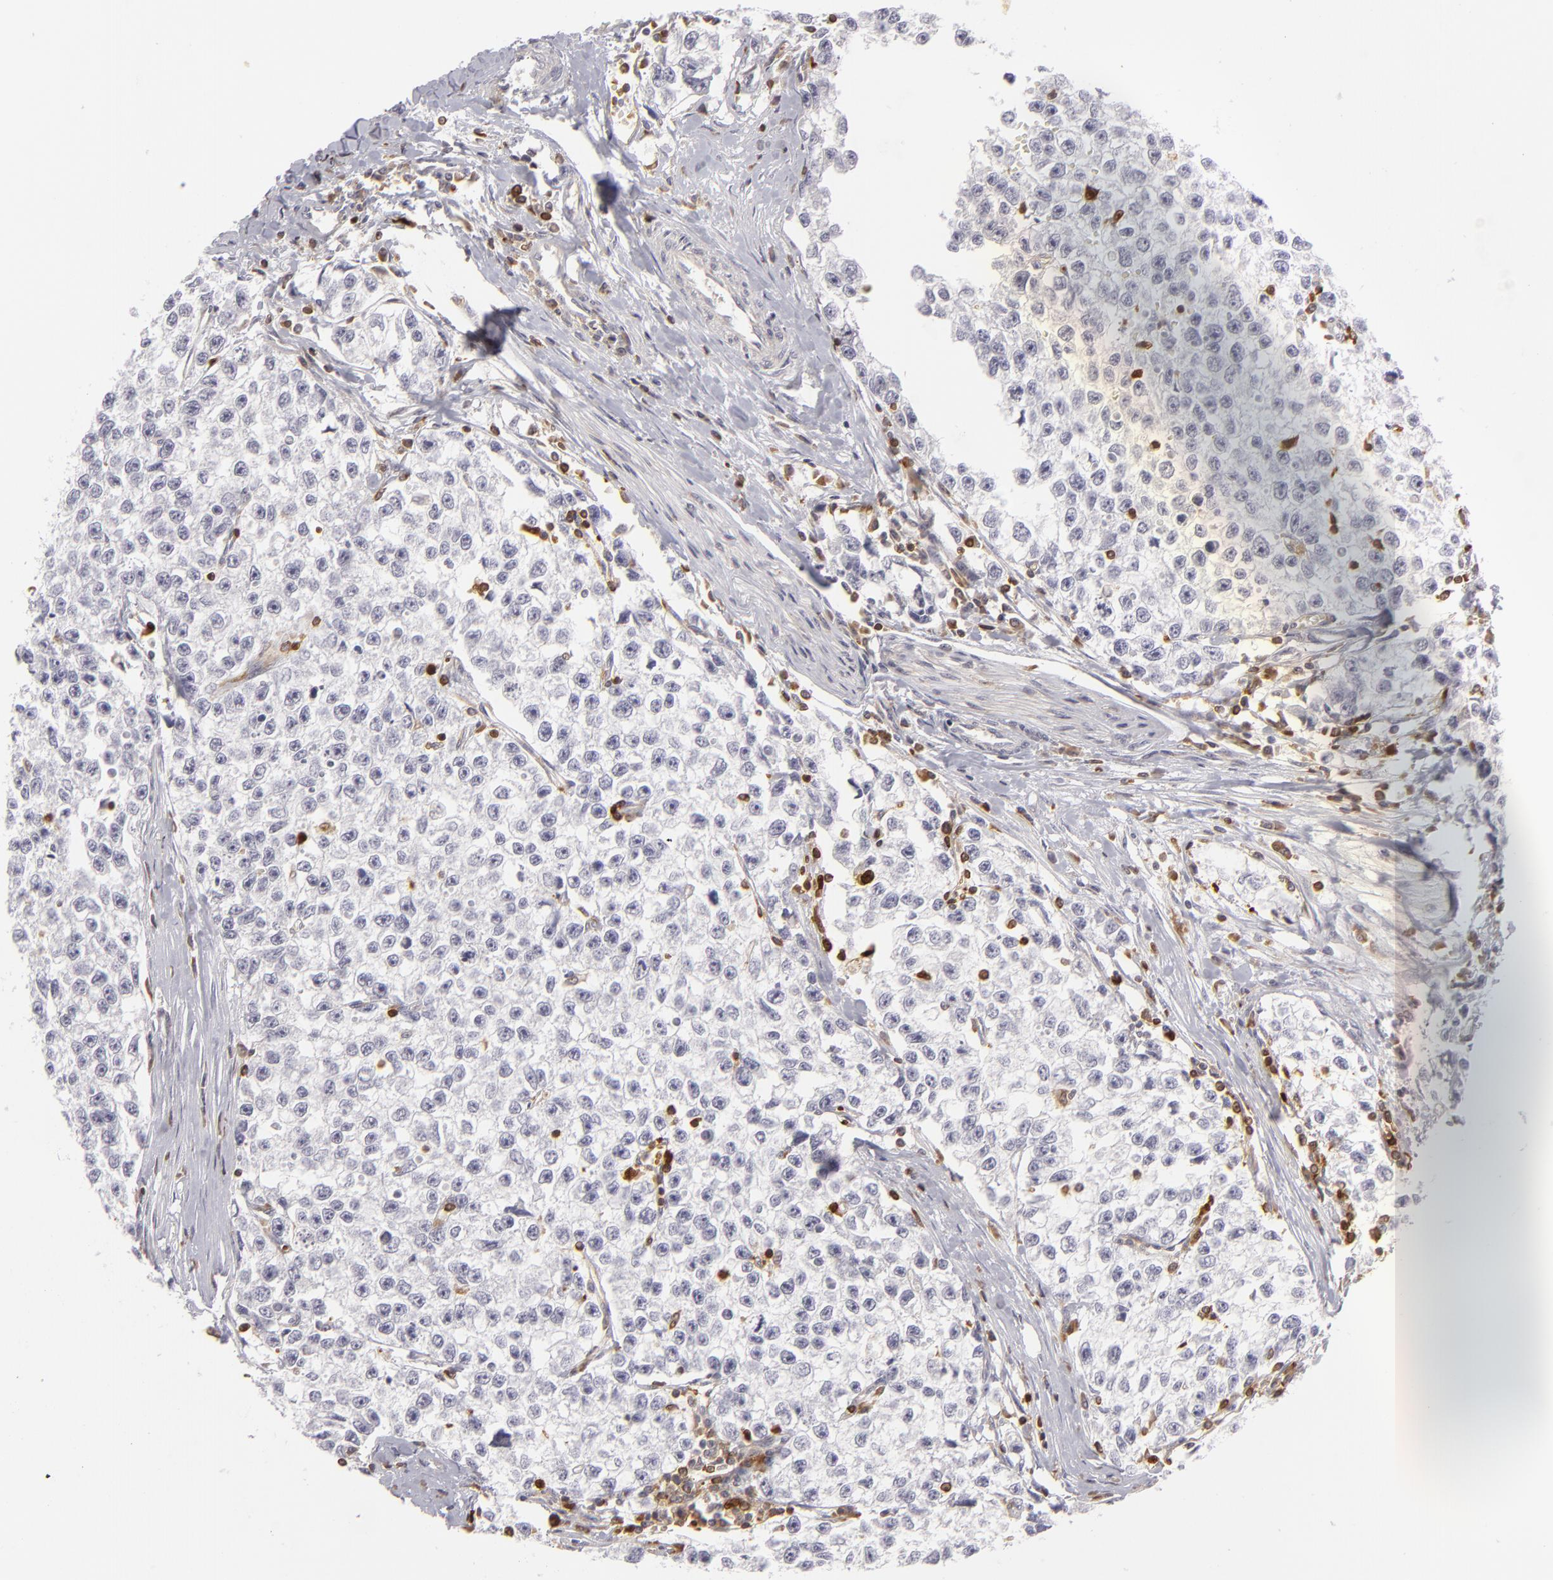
{"staining": {"intensity": "negative", "quantity": "none", "location": "none"}, "tissue": "testis cancer", "cell_type": "Tumor cells", "image_type": "cancer", "snomed": [{"axis": "morphology", "description": "Seminoma, NOS"}, {"axis": "morphology", "description": "Carcinoma, Embryonal, NOS"}, {"axis": "topography", "description": "Testis"}], "caption": "The histopathology image demonstrates no staining of tumor cells in testis cancer (seminoma). (DAB (3,3'-diaminobenzidine) immunohistochemistry visualized using brightfield microscopy, high magnification).", "gene": "APOBEC3G", "patient": {"sex": "male", "age": 30}}